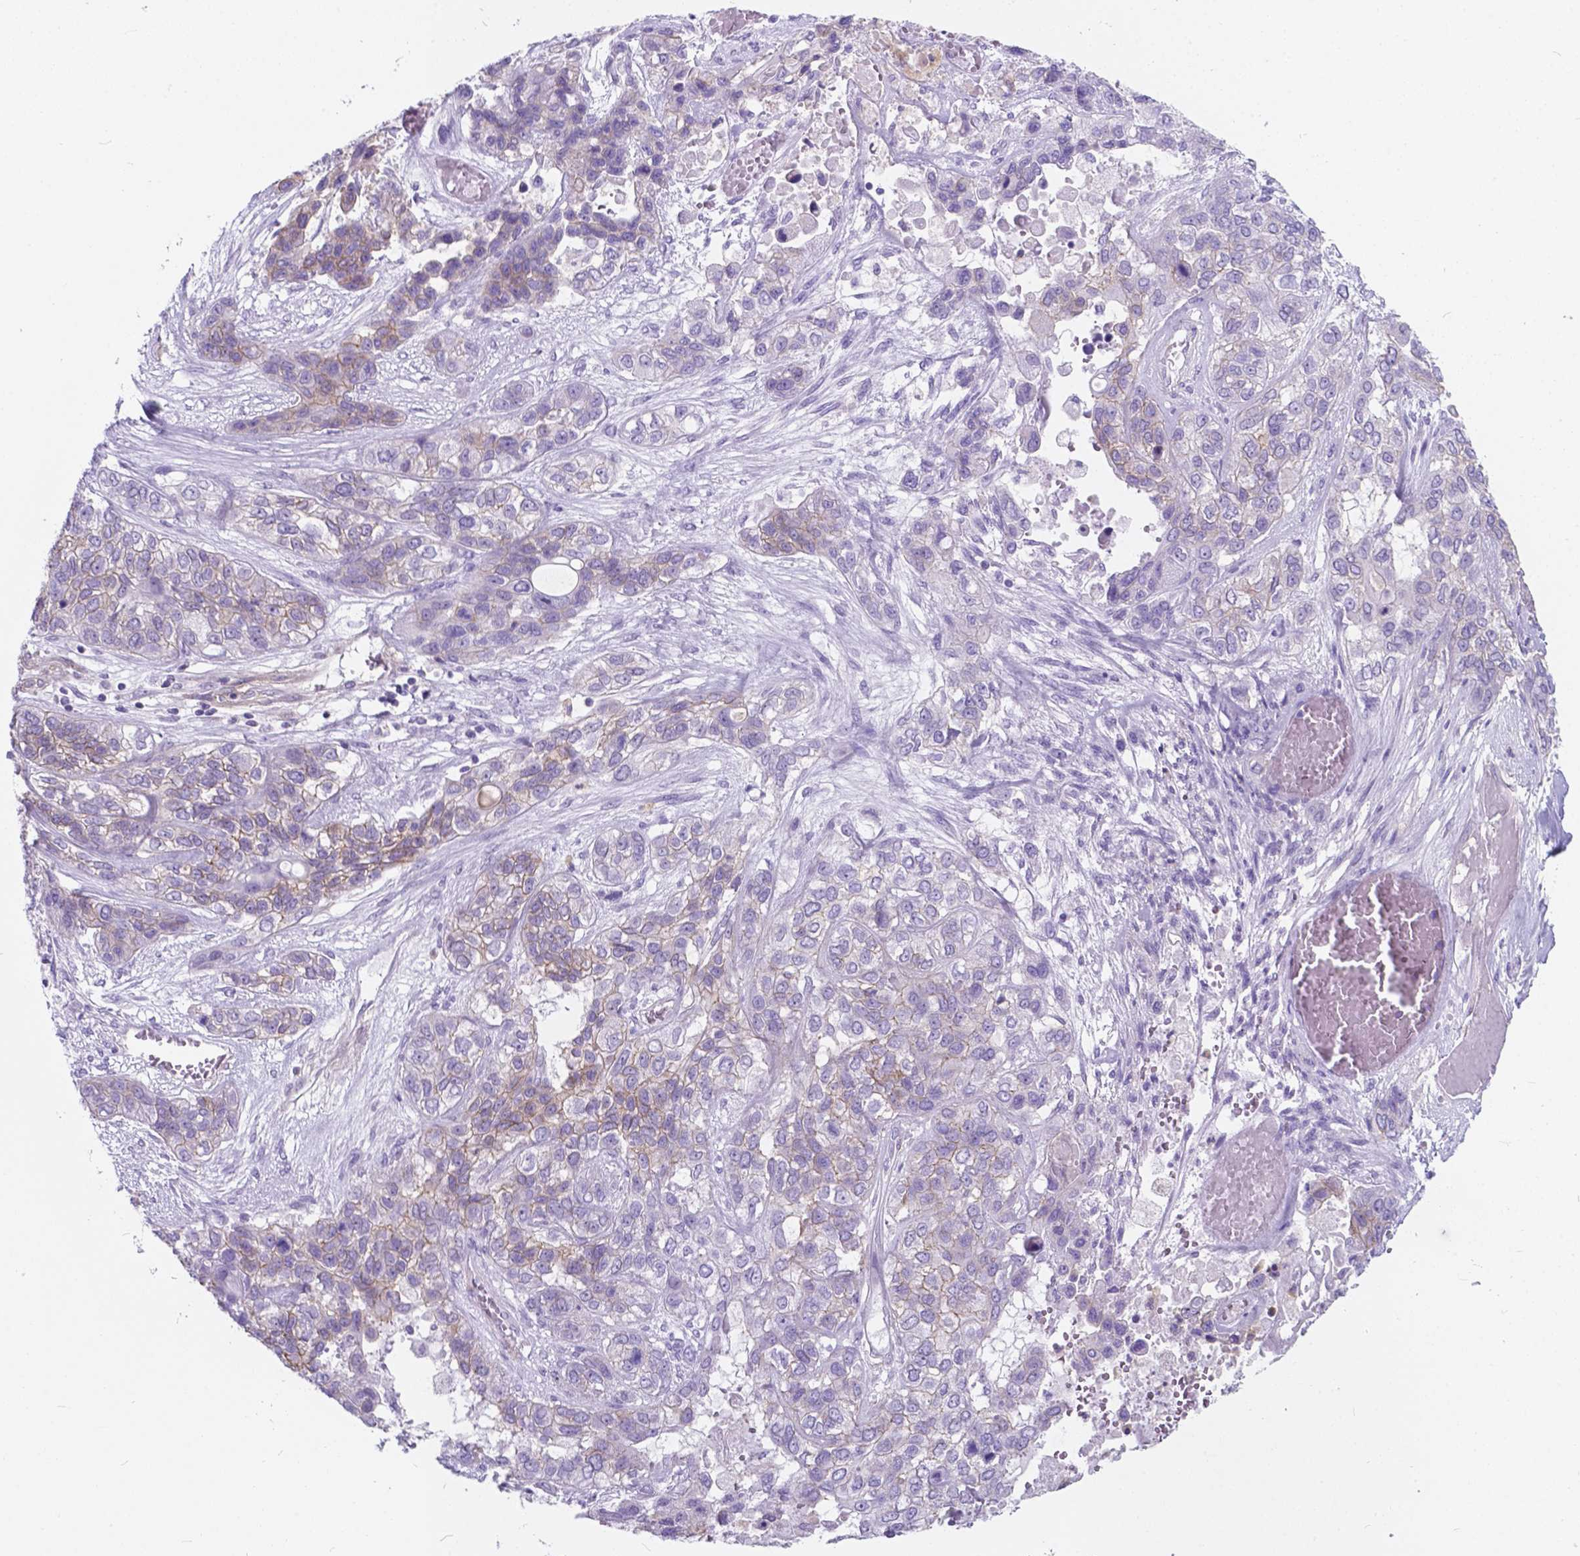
{"staining": {"intensity": "weak", "quantity": "<25%", "location": "cytoplasmic/membranous"}, "tissue": "lung cancer", "cell_type": "Tumor cells", "image_type": "cancer", "snomed": [{"axis": "morphology", "description": "Squamous cell carcinoma, NOS"}, {"axis": "topography", "description": "Lung"}], "caption": "DAB immunohistochemical staining of squamous cell carcinoma (lung) displays no significant expression in tumor cells. (DAB immunohistochemistry visualized using brightfield microscopy, high magnification).", "gene": "KIAA0040", "patient": {"sex": "female", "age": 70}}